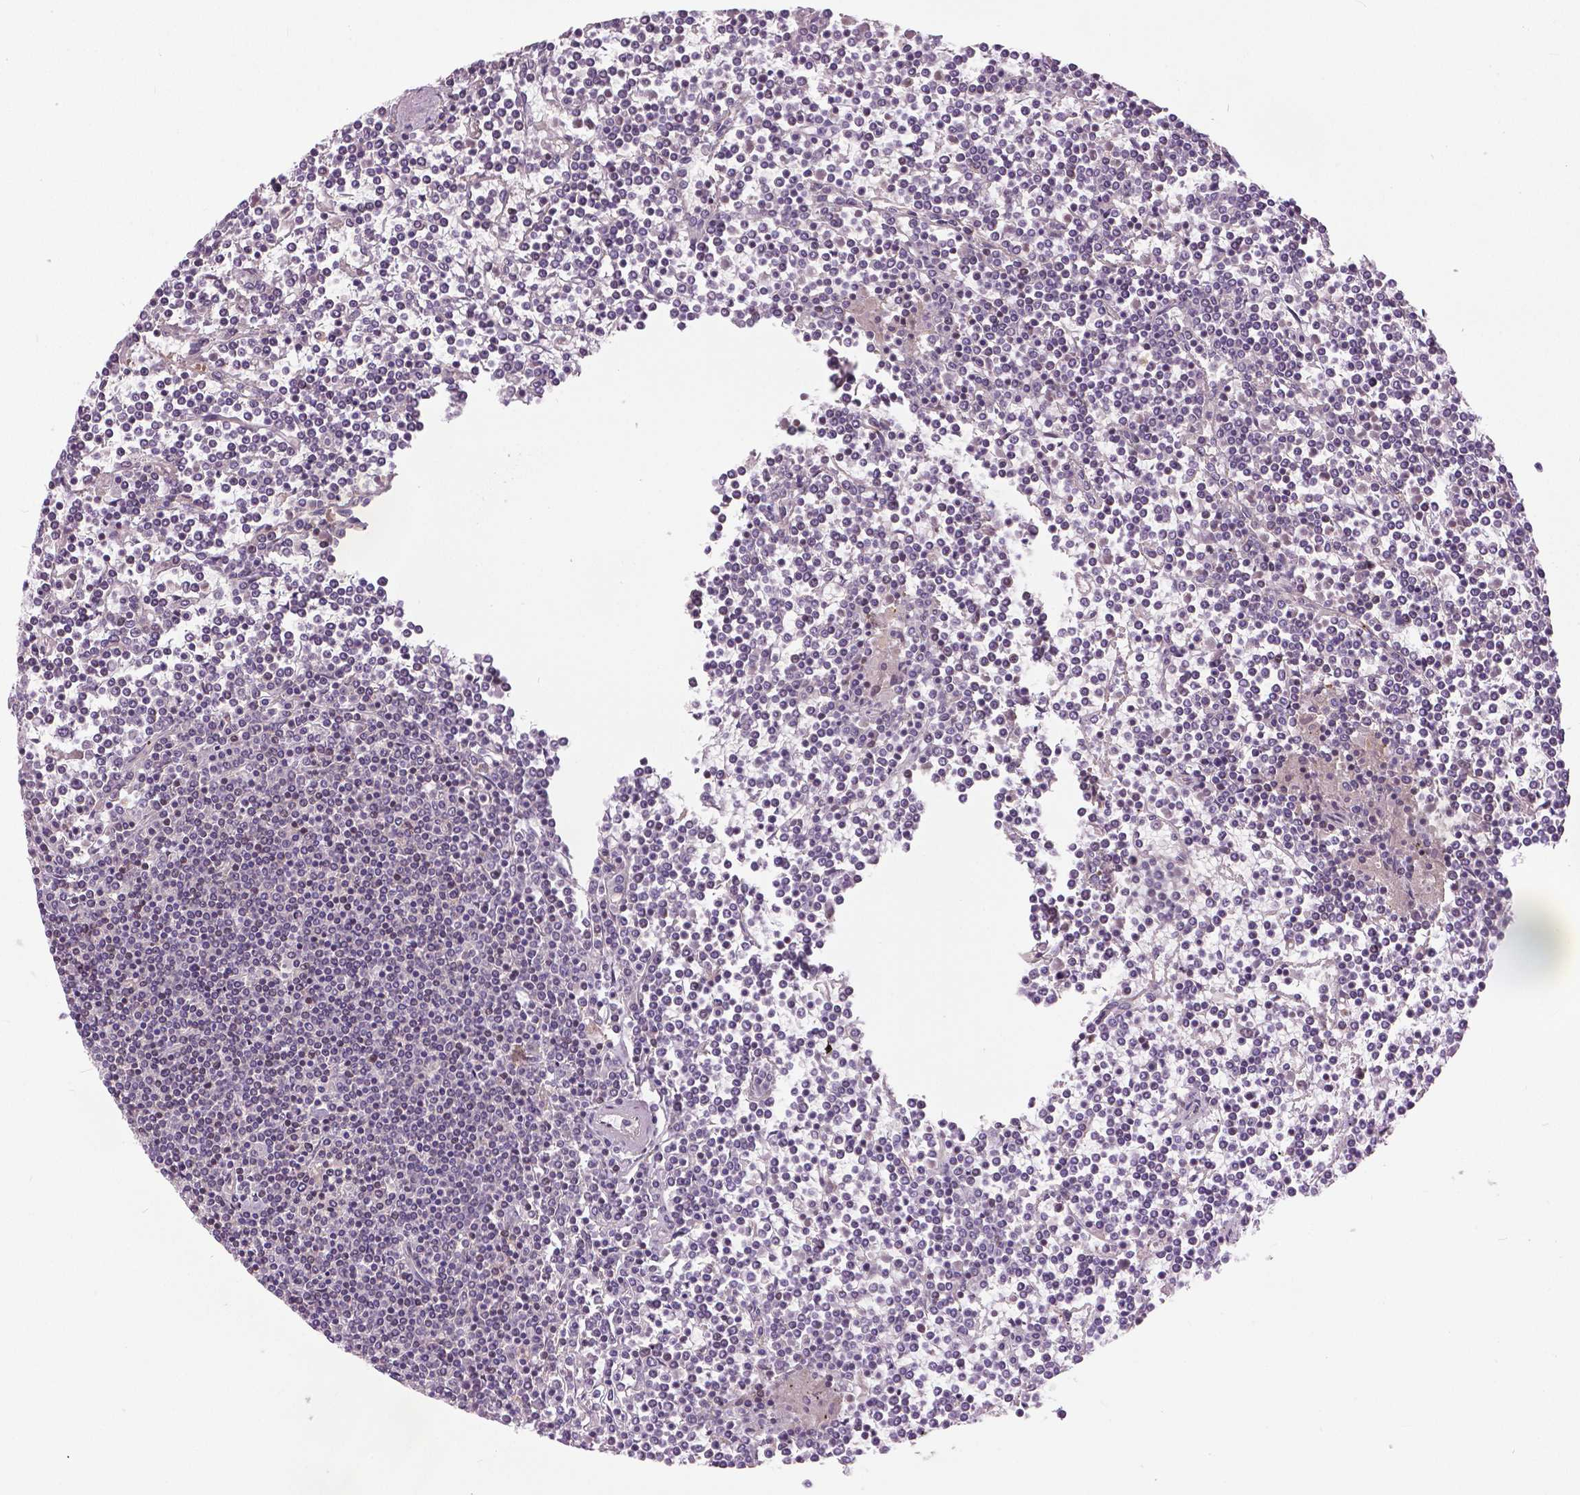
{"staining": {"intensity": "negative", "quantity": "none", "location": "none"}, "tissue": "lymphoma", "cell_type": "Tumor cells", "image_type": "cancer", "snomed": [{"axis": "morphology", "description": "Malignant lymphoma, non-Hodgkin's type, Low grade"}, {"axis": "topography", "description": "Spleen"}], "caption": "IHC photomicrograph of human malignant lymphoma, non-Hodgkin's type (low-grade) stained for a protein (brown), which reveals no positivity in tumor cells.", "gene": "ANXA13", "patient": {"sex": "female", "age": 19}}